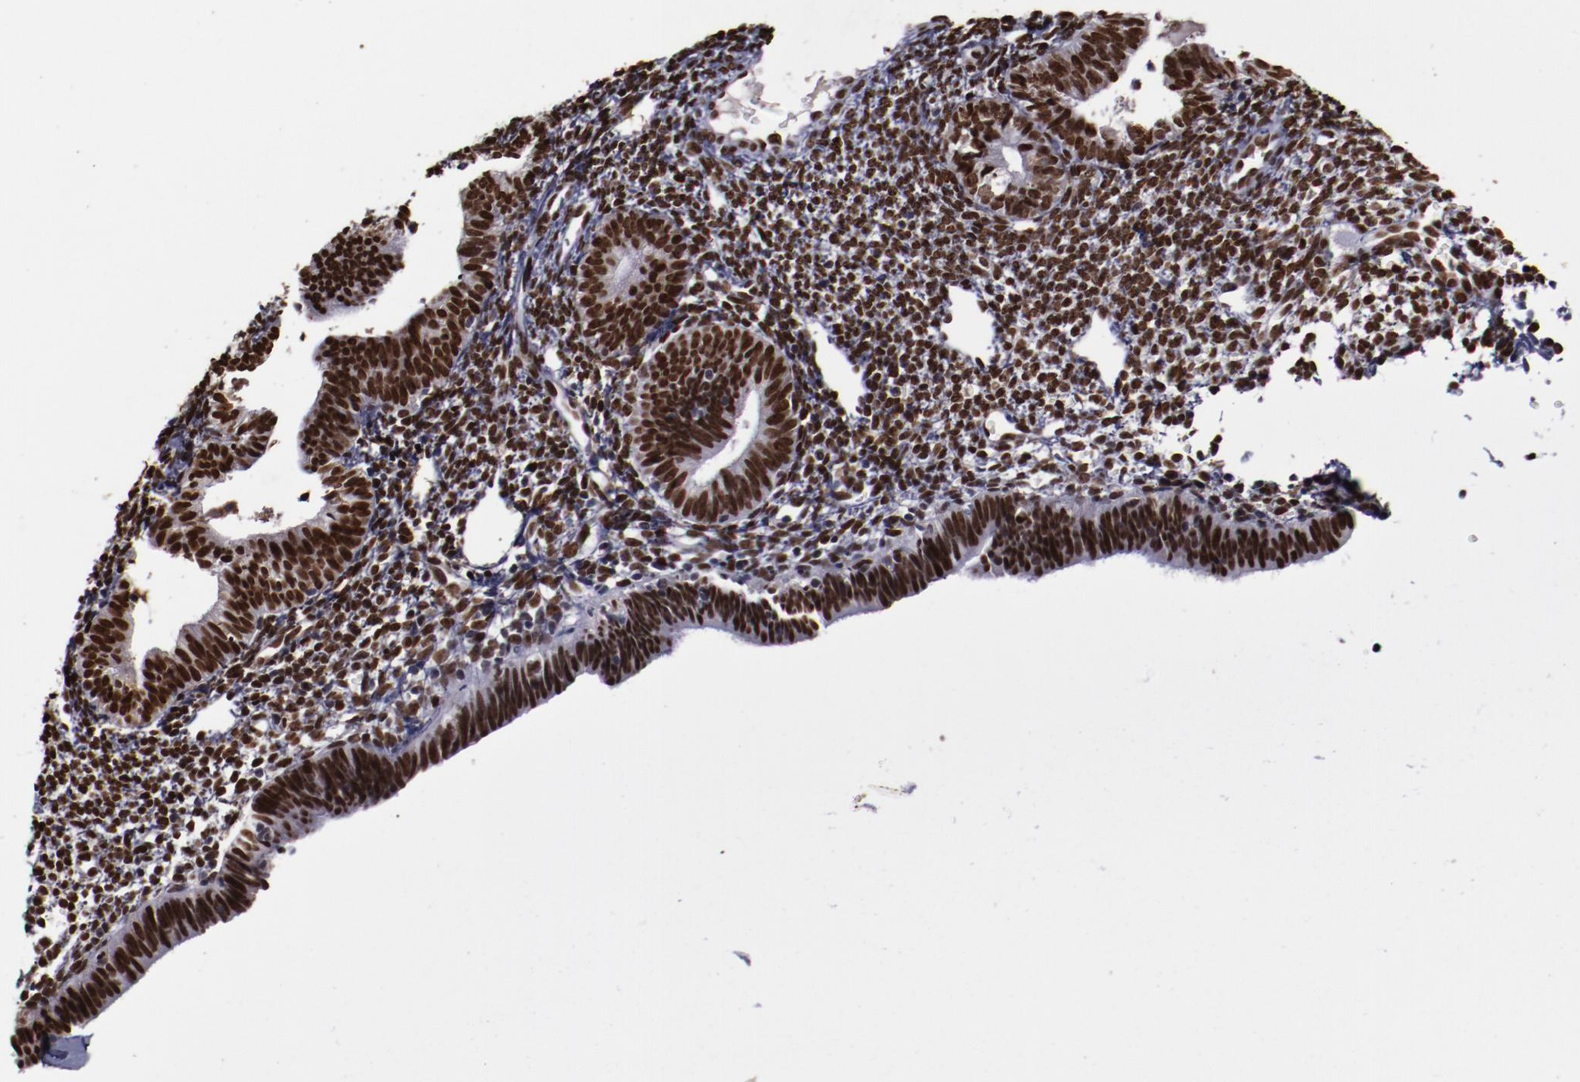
{"staining": {"intensity": "strong", "quantity": ">75%", "location": "nuclear"}, "tissue": "endometrium", "cell_type": "Cells in endometrial stroma", "image_type": "normal", "snomed": [{"axis": "morphology", "description": "Normal tissue, NOS"}, {"axis": "topography", "description": "Endometrium"}], "caption": "A photomicrograph of endometrium stained for a protein displays strong nuclear brown staining in cells in endometrial stroma. (DAB (3,3'-diaminobenzidine) IHC, brown staining for protein, blue staining for nuclei).", "gene": "APEX1", "patient": {"sex": "female", "age": 61}}